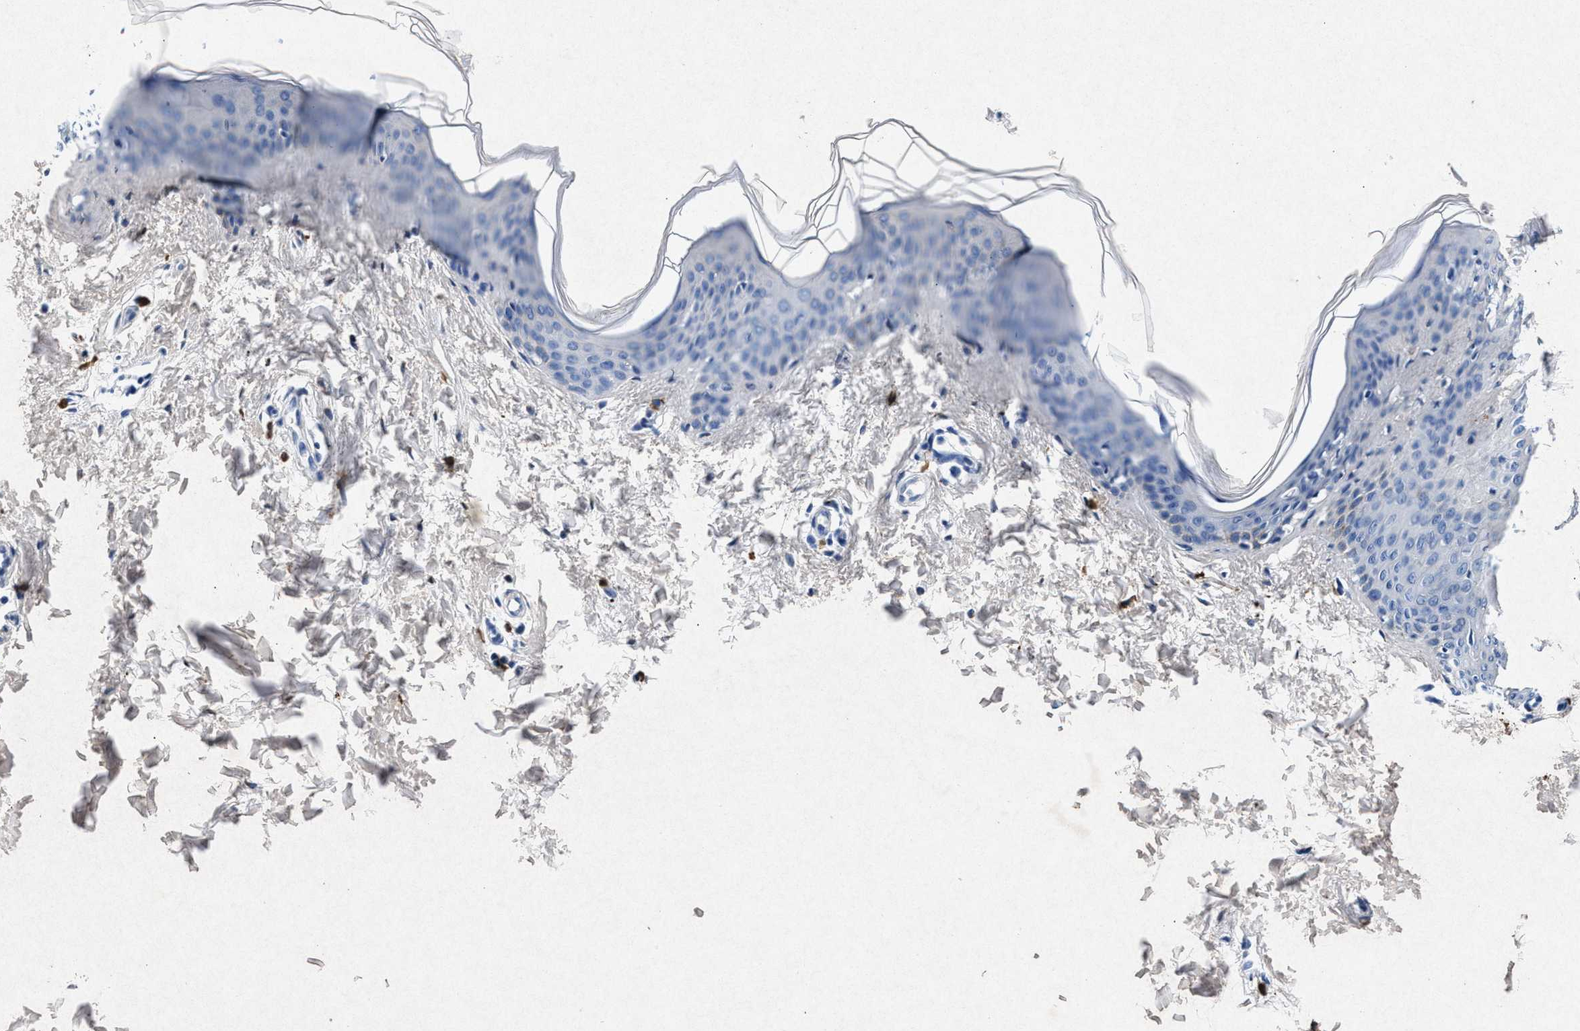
{"staining": {"intensity": "negative", "quantity": "none", "location": "none"}, "tissue": "skin", "cell_type": "Fibroblasts", "image_type": "normal", "snomed": [{"axis": "morphology", "description": "Normal tissue, NOS"}, {"axis": "topography", "description": "Skin"}], "caption": "A high-resolution photomicrograph shows immunohistochemistry staining of normal skin, which displays no significant positivity in fibroblasts.", "gene": "MAP6", "patient": {"sex": "female", "age": 17}}